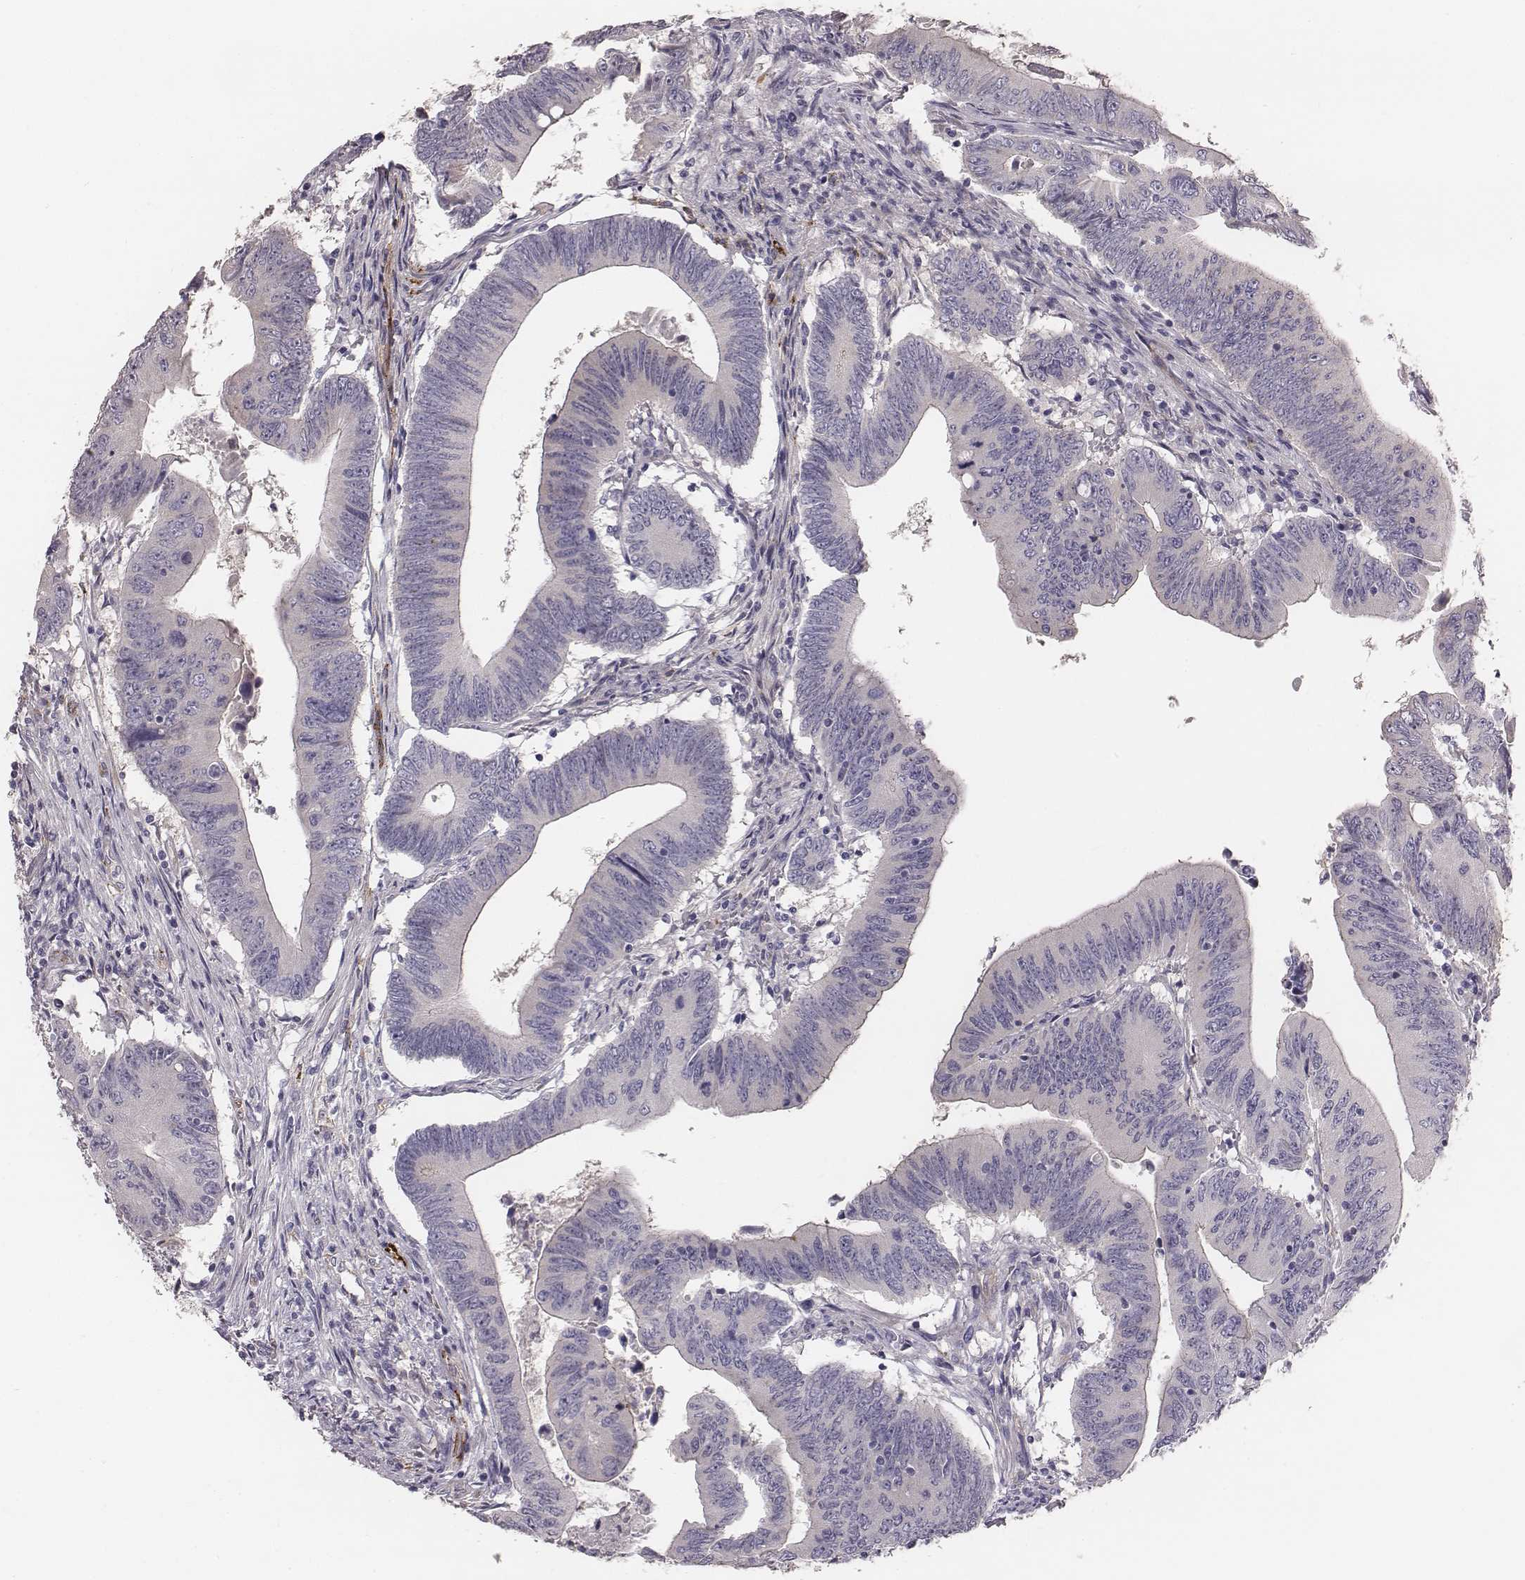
{"staining": {"intensity": "negative", "quantity": "none", "location": "none"}, "tissue": "colorectal cancer", "cell_type": "Tumor cells", "image_type": "cancer", "snomed": [{"axis": "morphology", "description": "Adenocarcinoma, NOS"}, {"axis": "topography", "description": "Colon"}], "caption": "Micrograph shows no protein positivity in tumor cells of colorectal cancer tissue. Nuclei are stained in blue.", "gene": "PRKCZ", "patient": {"sex": "female", "age": 90}}